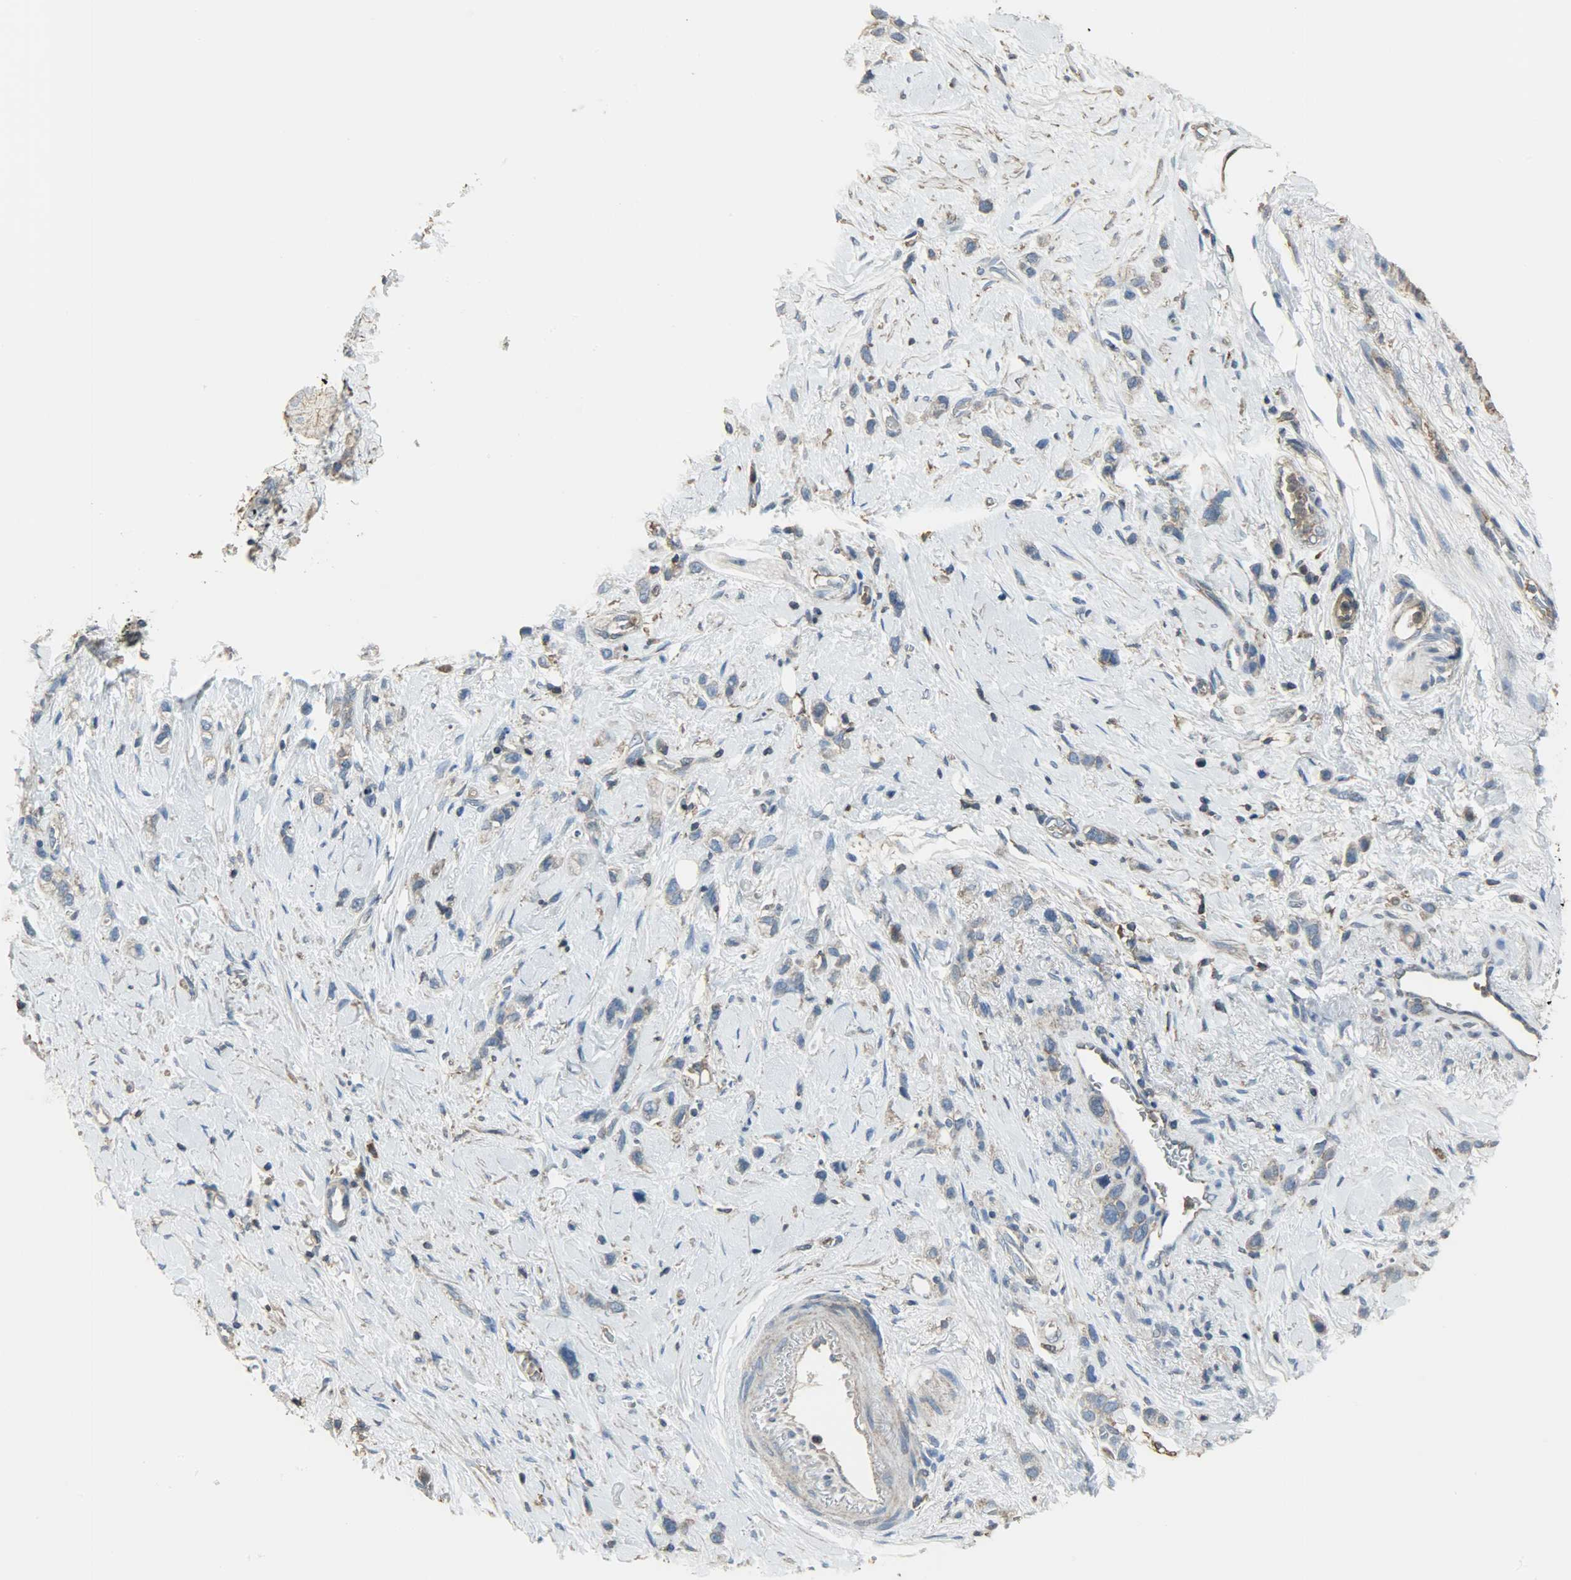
{"staining": {"intensity": "weak", "quantity": ">75%", "location": "cytoplasmic/membranous"}, "tissue": "stomach cancer", "cell_type": "Tumor cells", "image_type": "cancer", "snomed": [{"axis": "morphology", "description": "Normal tissue, NOS"}, {"axis": "morphology", "description": "Adenocarcinoma, NOS"}, {"axis": "morphology", "description": "Adenocarcinoma, High grade"}, {"axis": "topography", "description": "Stomach, upper"}, {"axis": "topography", "description": "Stomach"}], "caption": "Immunohistochemistry photomicrograph of human stomach cancer (high-grade adenocarcinoma) stained for a protein (brown), which shows low levels of weak cytoplasmic/membranous staining in about >75% of tumor cells.", "gene": "DNAJA4", "patient": {"sex": "female", "age": 65}}